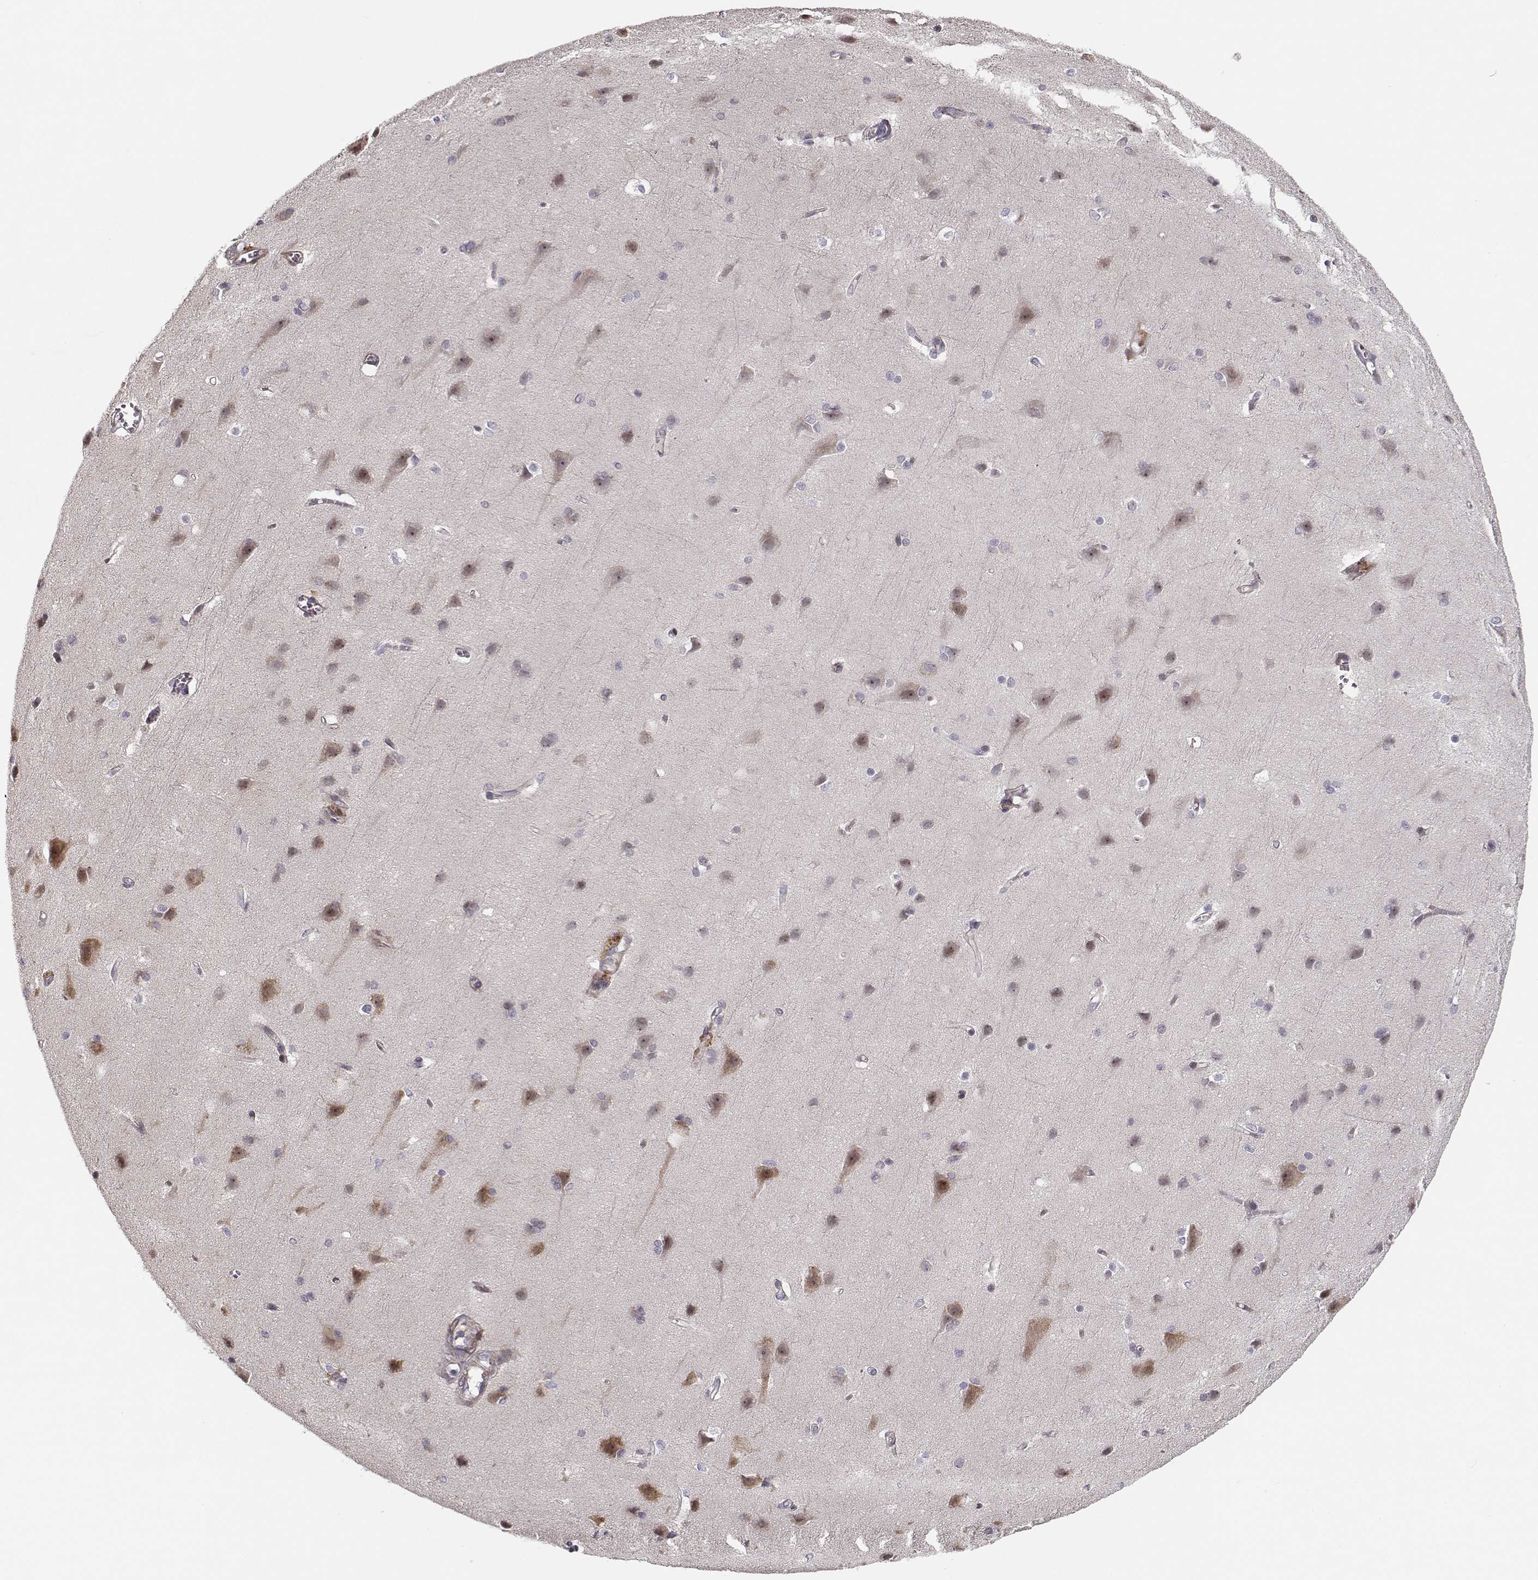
{"staining": {"intensity": "negative", "quantity": "none", "location": "none"}, "tissue": "cerebral cortex", "cell_type": "Endothelial cells", "image_type": "normal", "snomed": [{"axis": "morphology", "description": "Normal tissue, NOS"}, {"axis": "topography", "description": "Cerebral cortex"}], "caption": "The histopathology image shows no staining of endothelial cells in normal cerebral cortex. (Brightfield microscopy of DAB immunohistochemistry (IHC) at high magnification).", "gene": "RGS9BP", "patient": {"sex": "male", "age": 37}}